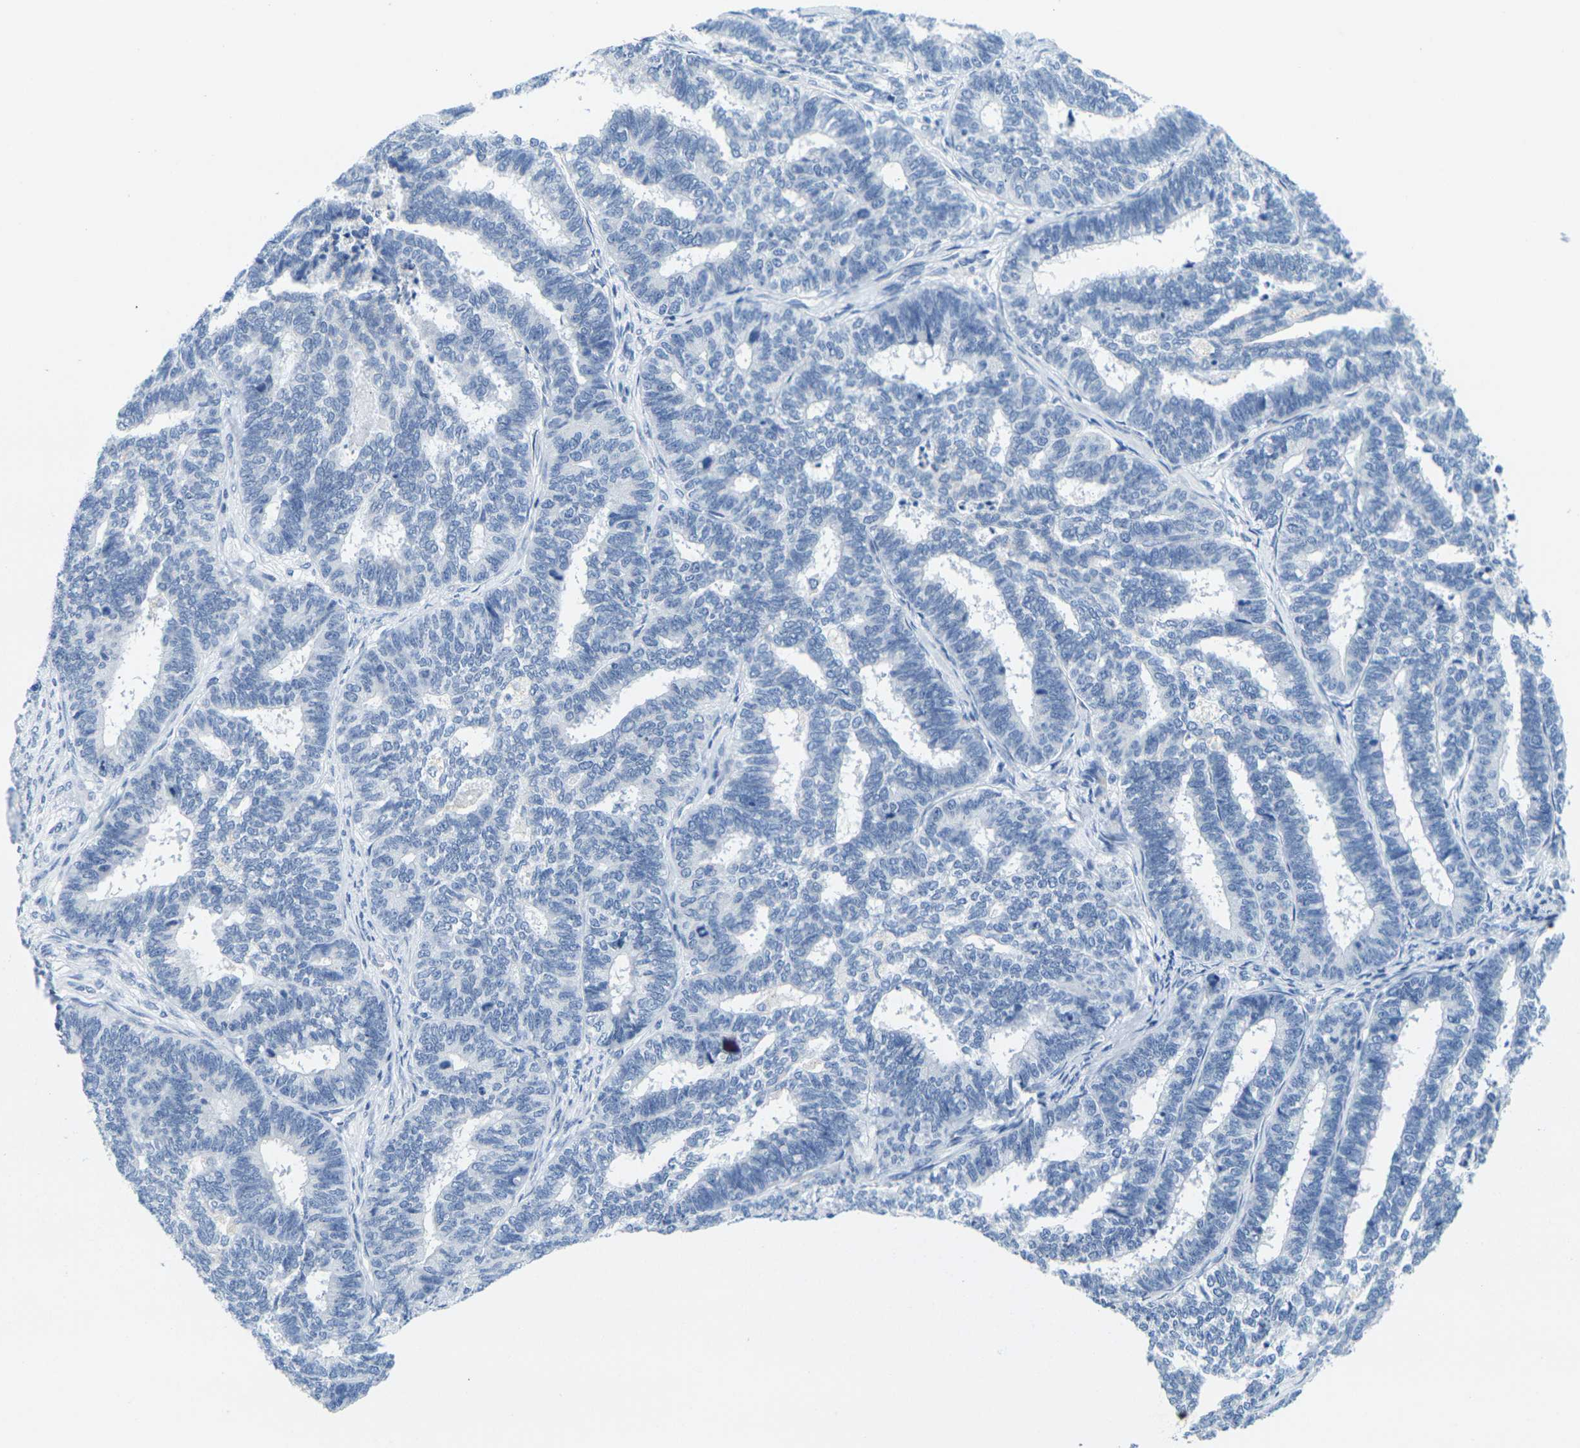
{"staining": {"intensity": "negative", "quantity": "none", "location": "none"}, "tissue": "endometrial cancer", "cell_type": "Tumor cells", "image_type": "cancer", "snomed": [{"axis": "morphology", "description": "Adenocarcinoma, NOS"}, {"axis": "topography", "description": "Endometrium"}], "caption": "The image displays no staining of tumor cells in endometrial cancer (adenocarcinoma).", "gene": "FAM3D", "patient": {"sex": "female", "age": 70}}